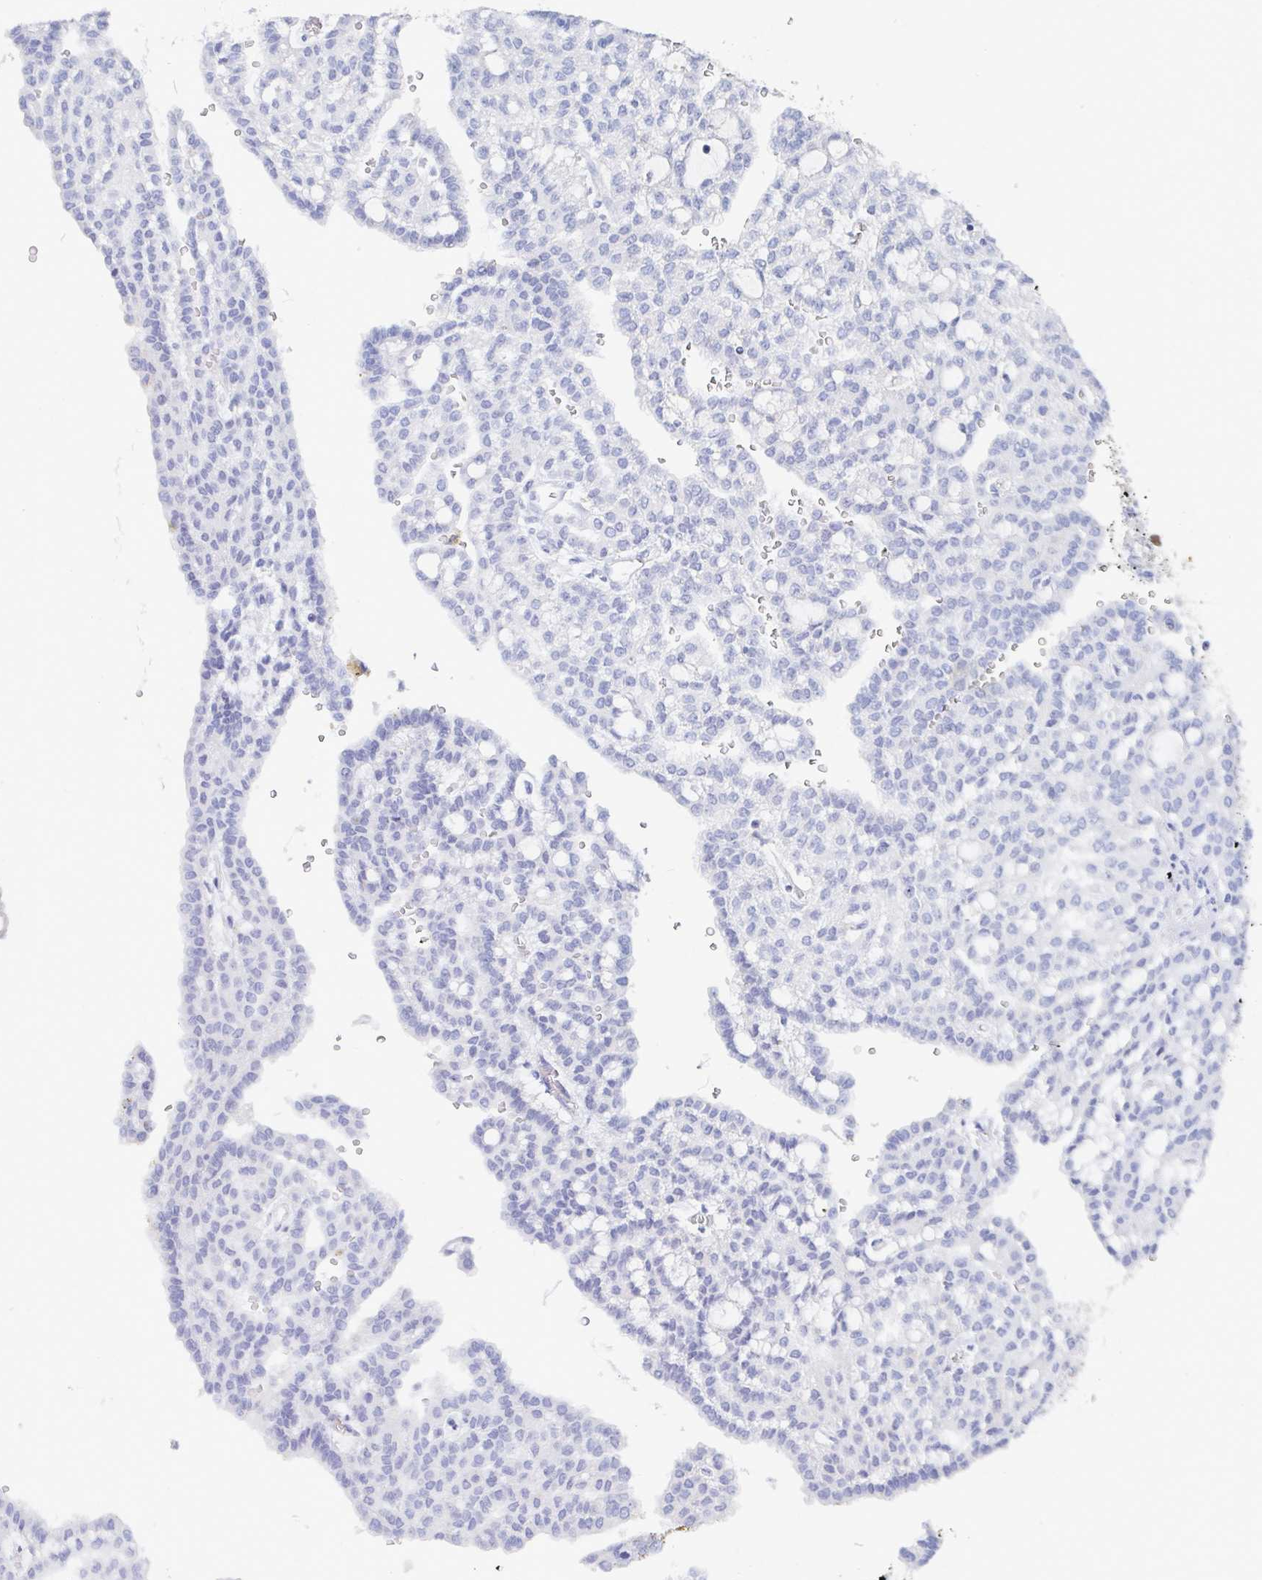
{"staining": {"intensity": "negative", "quantity": "none", "location": "none"}, "tissue": "renal cancer", "cell_type": "Tumor cells", "image_type": "cancer", "snomed": [{"axis": "morphology", "description": "Adenocarcinoma, NOS"}, {"axis": "topography", "description": "Kidney"}], "caption": "Immunohistochemistry of human adenocarcinoma (renal) exhibits no expression in tumor cells.", "gene": "OR2A4", "patient": {"sex": "male", "age": 63}}